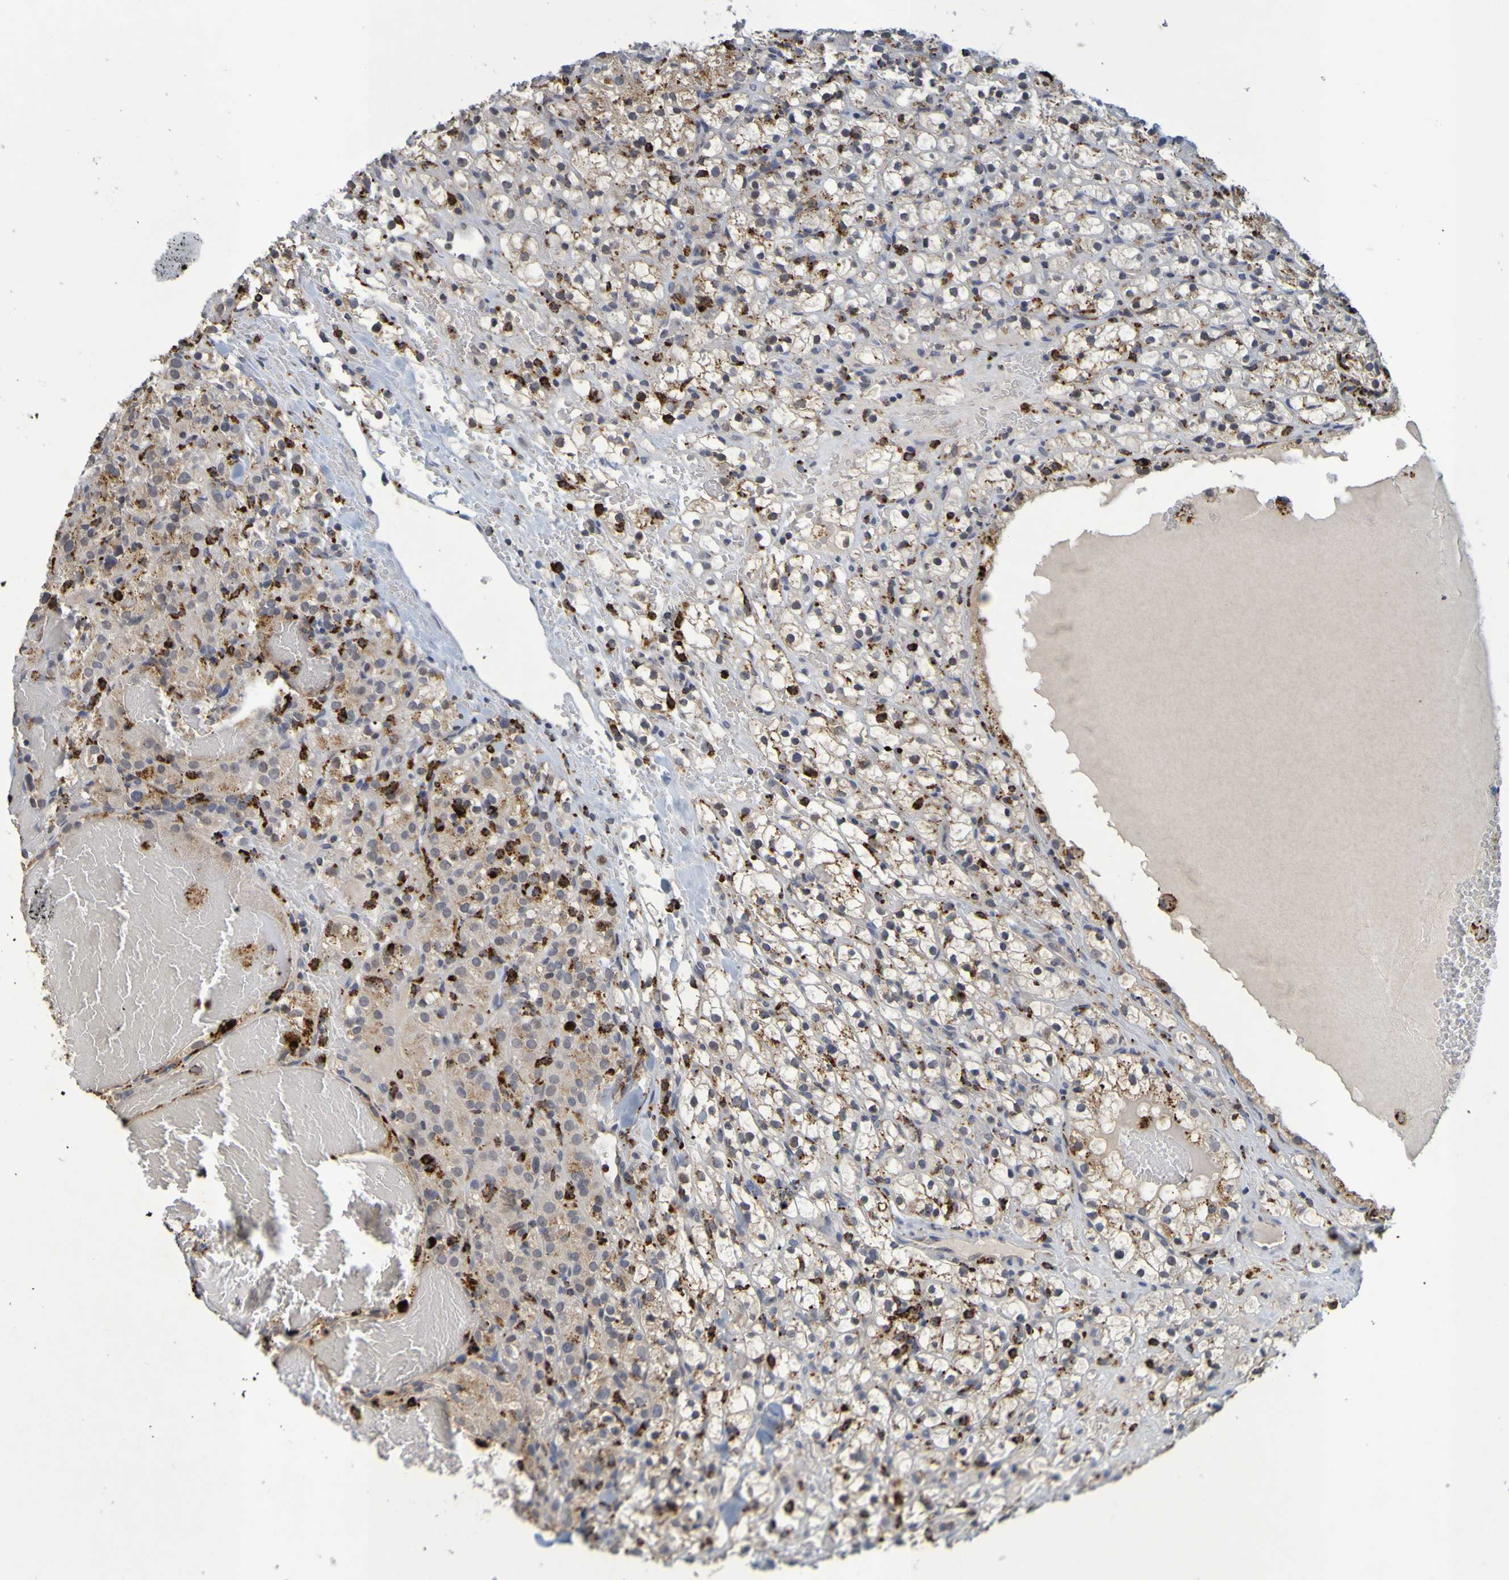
{"staining": {"intensity": "moderate", "quantity": "<25%", "location": "cytoplasmic/membranous"}, "tissue": "renal cancer", "cell_type": "Tumor cells", "image_type": "cancer", "snomed": [{"axis": "morphology", "description": "Adenocarcinoma, NOS"}, {"axis": "topography", "description": "Kidney"}], "caption": "There is low levels of moderate cytoplasmic/membranous expression in tumor cells of renal cancer (adenocarcinoma), as demonstrated by immunohistochemical staining (brown color).", "gene": "TPH1", "patient": {"sex": "male", "age": 61}}